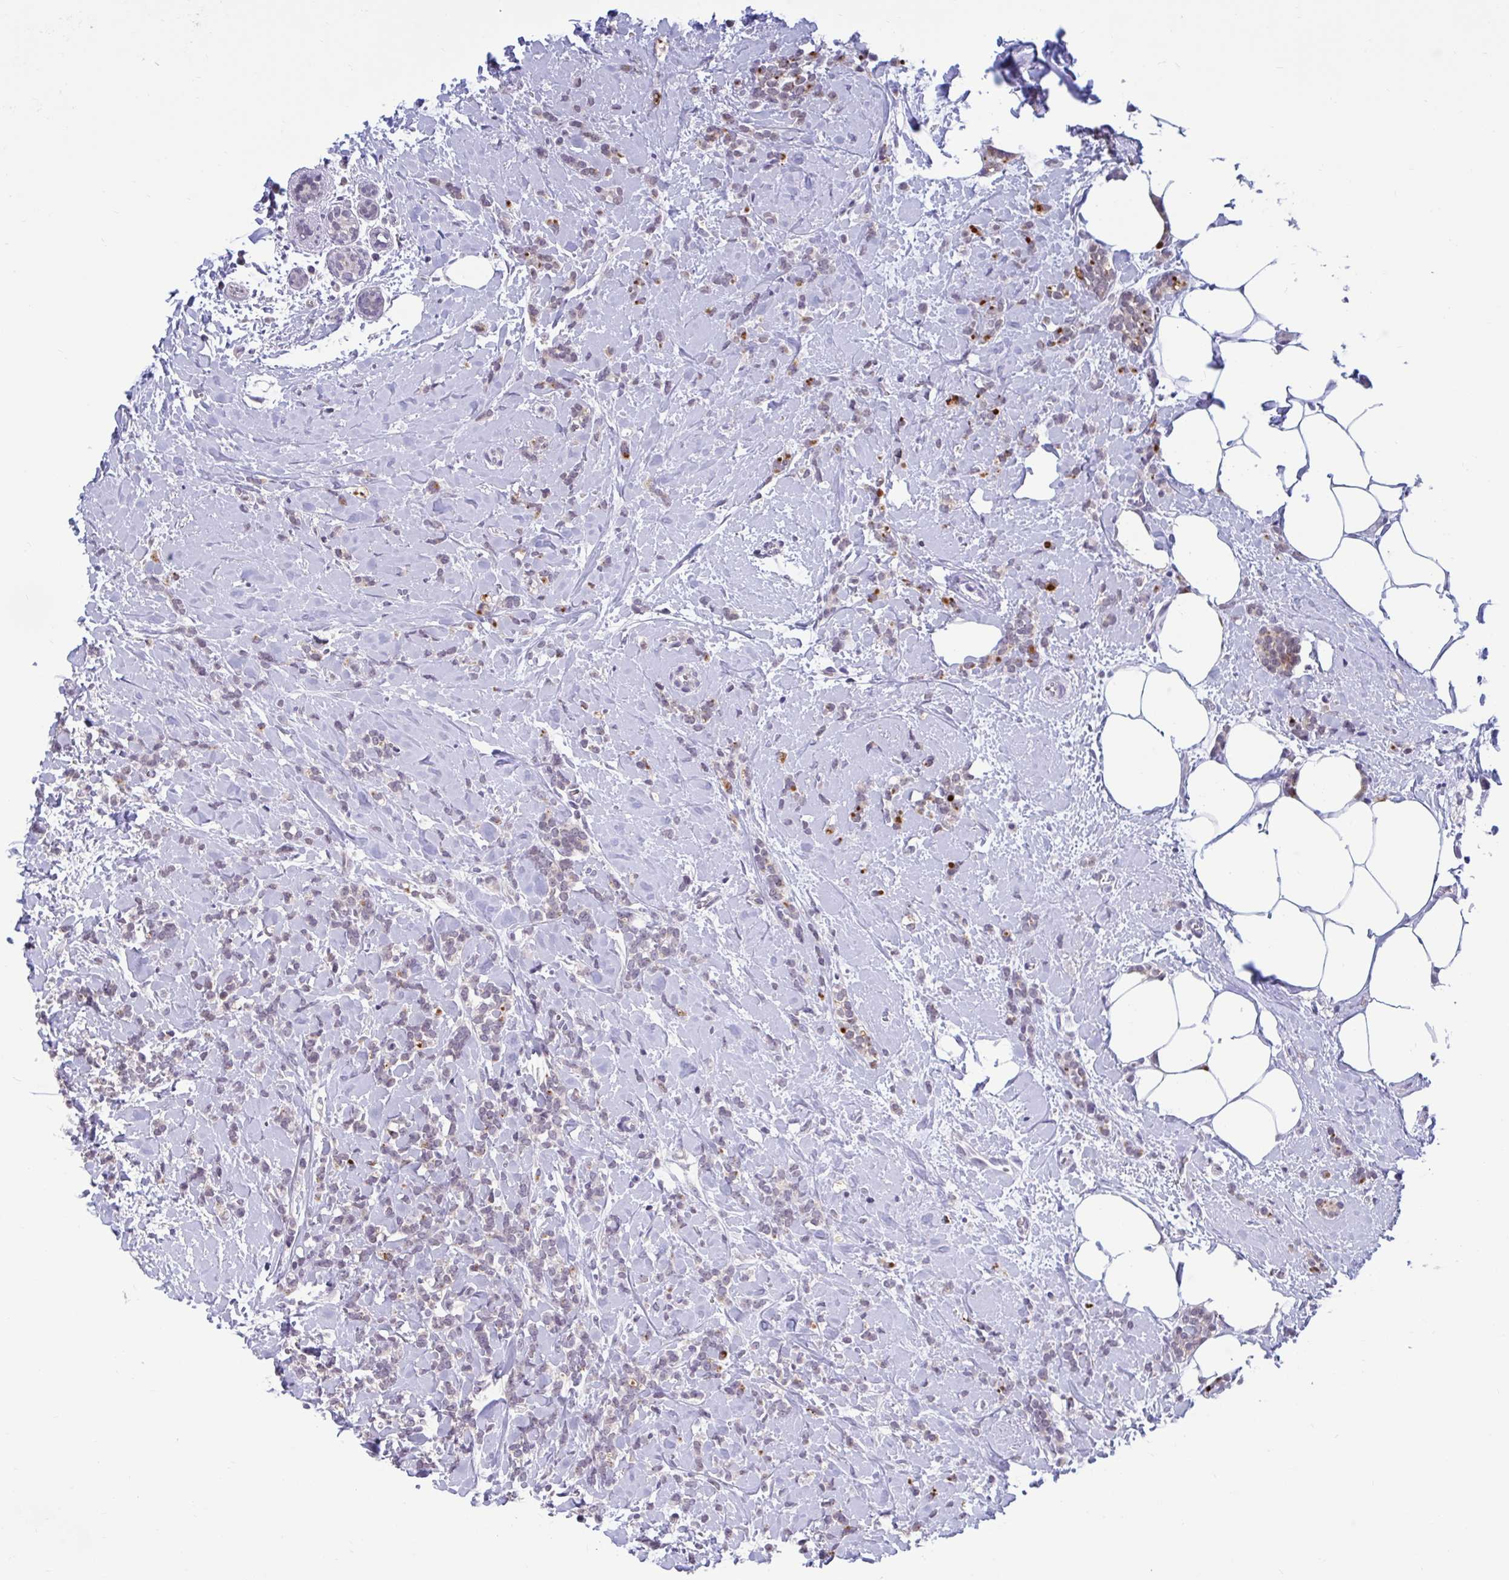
{"staining": {"intensity": "moderate", "quantity": "25%-75%", "location": "cytoplasmic/membranous"}, "tissue": "breast cancer", "cell_type": "Tumor cells", "image_type": "cancer", "snomed": [{"axis": "morphology", "description": "Lobular carcinoma"}, {"axis": "topography", "description": "Breast"}], "caption": "Lobular carcinoma (breast) tissue demonstrates moderate cytoplasmic/membranous staining in about 25%-75% of tumor cells Nuclei are stained in blue.", "gene": "ARPP19", "patient": {"sex": "female", "age": 59}}